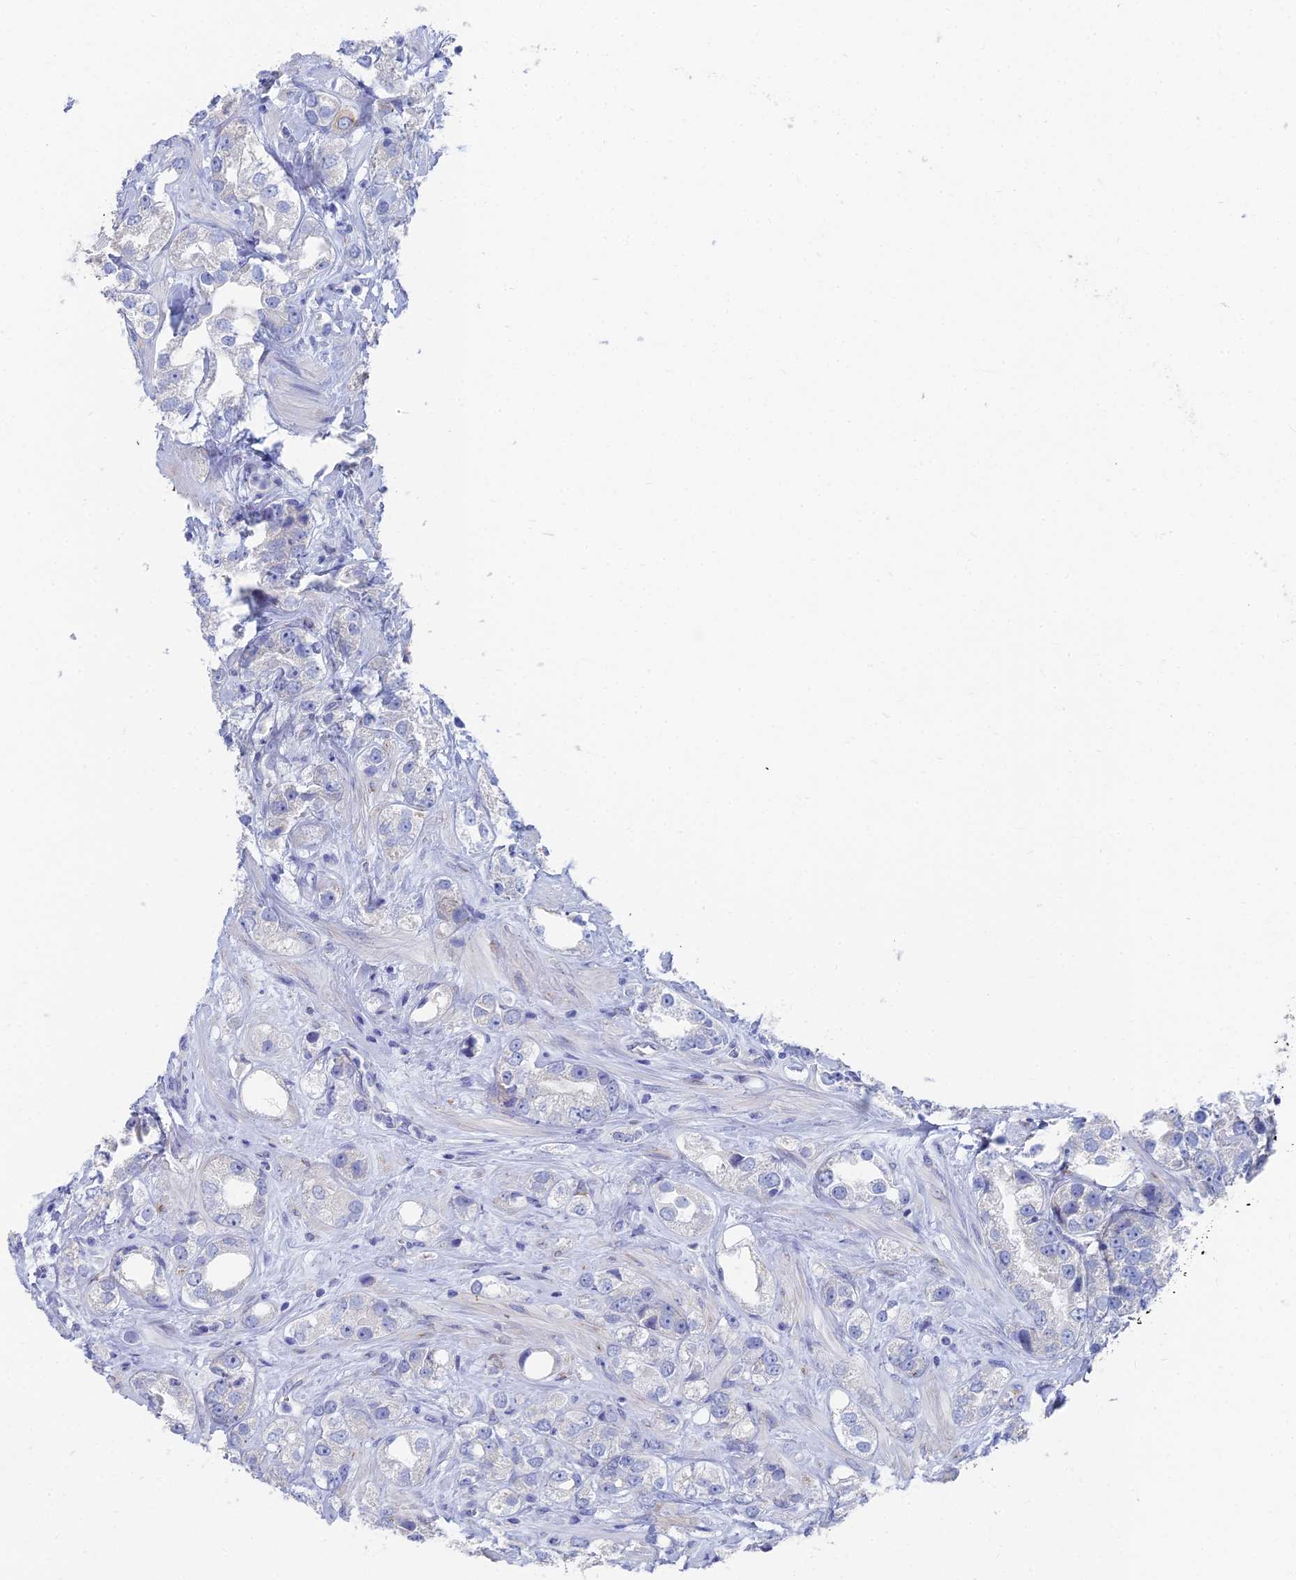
{"staining": {"intensity": "moderate", "quantity": "<25%", "location": "cytoplasmic/membranous"}, "tissue": "prostate cancer", "cell_type": "Tumor cells", "image_type": "cancer", "snomed": [{"axis": "morphology", "description": "Adenocarcinoma, NOS"}, {"axis": "topography", "description": "Prostate"}], "caption": "DAB (3,3'-diaminobenzidine) immunohistochemical staining of human adenocarcinoma (prostate) reveals moderate cytoplasmic/membranous protein staining in about <25% of tumor cells.", "gene": "TNNT3", "patient": {"sex": "male", "age": 79}}